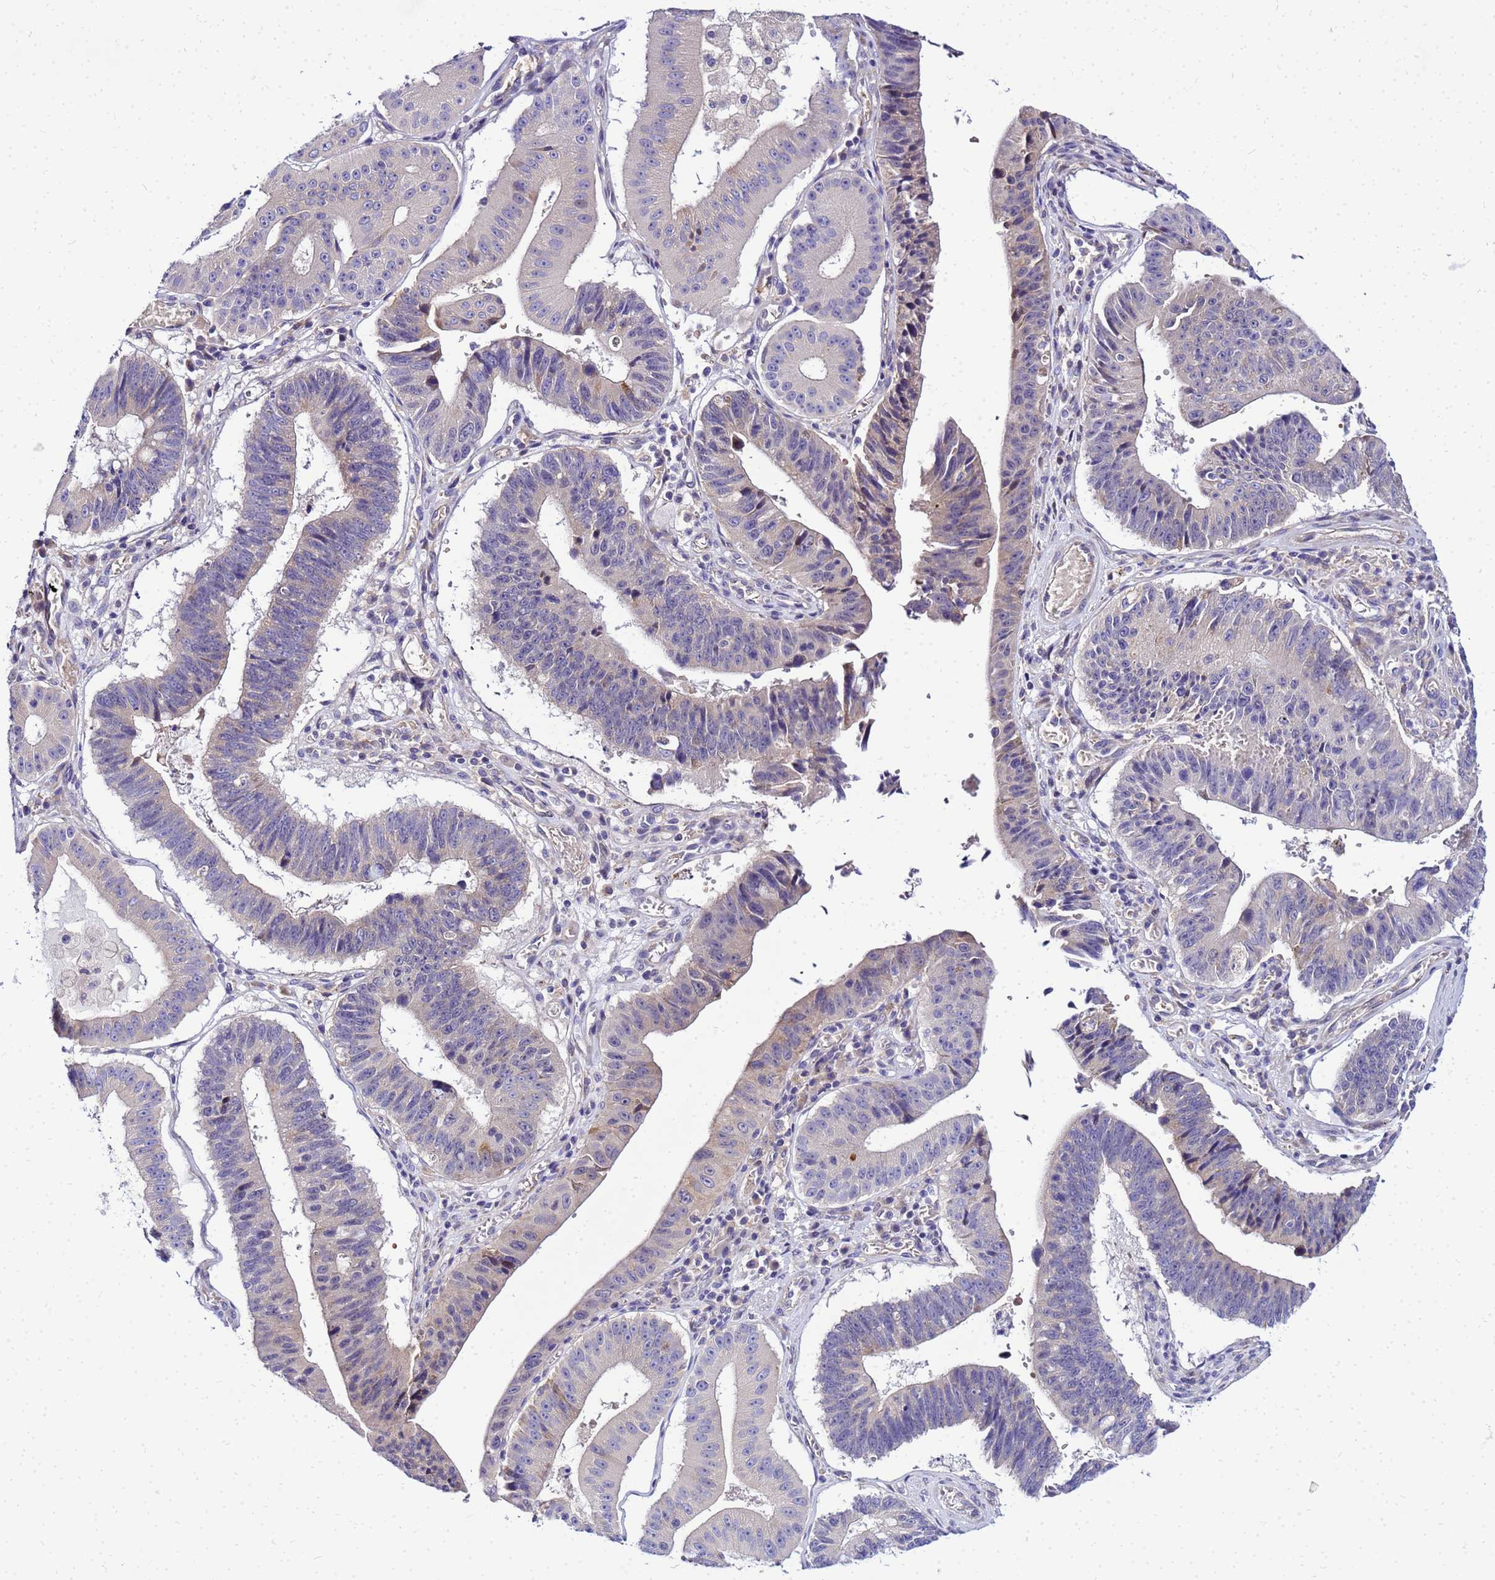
{"staining": {"intensity": "negative", "quantity": "none", "location": "none"}, "tissue": "stomach cancer", "cell_type": "Tumor cells", "image_type": "cancer", "snomed": [{"axis": "morphology", "description": "Adenocarcinoma, NOS"}, {"axis": "topography", "description": "Stomach"}], "caption": "This is an immunohistochemistry (IHC) histopathology image of human adenocarcinoma (stomach). There is no expression in tumor cells.", "gene": "HERC5", "patient": {"sex": "male", "age": 59}}